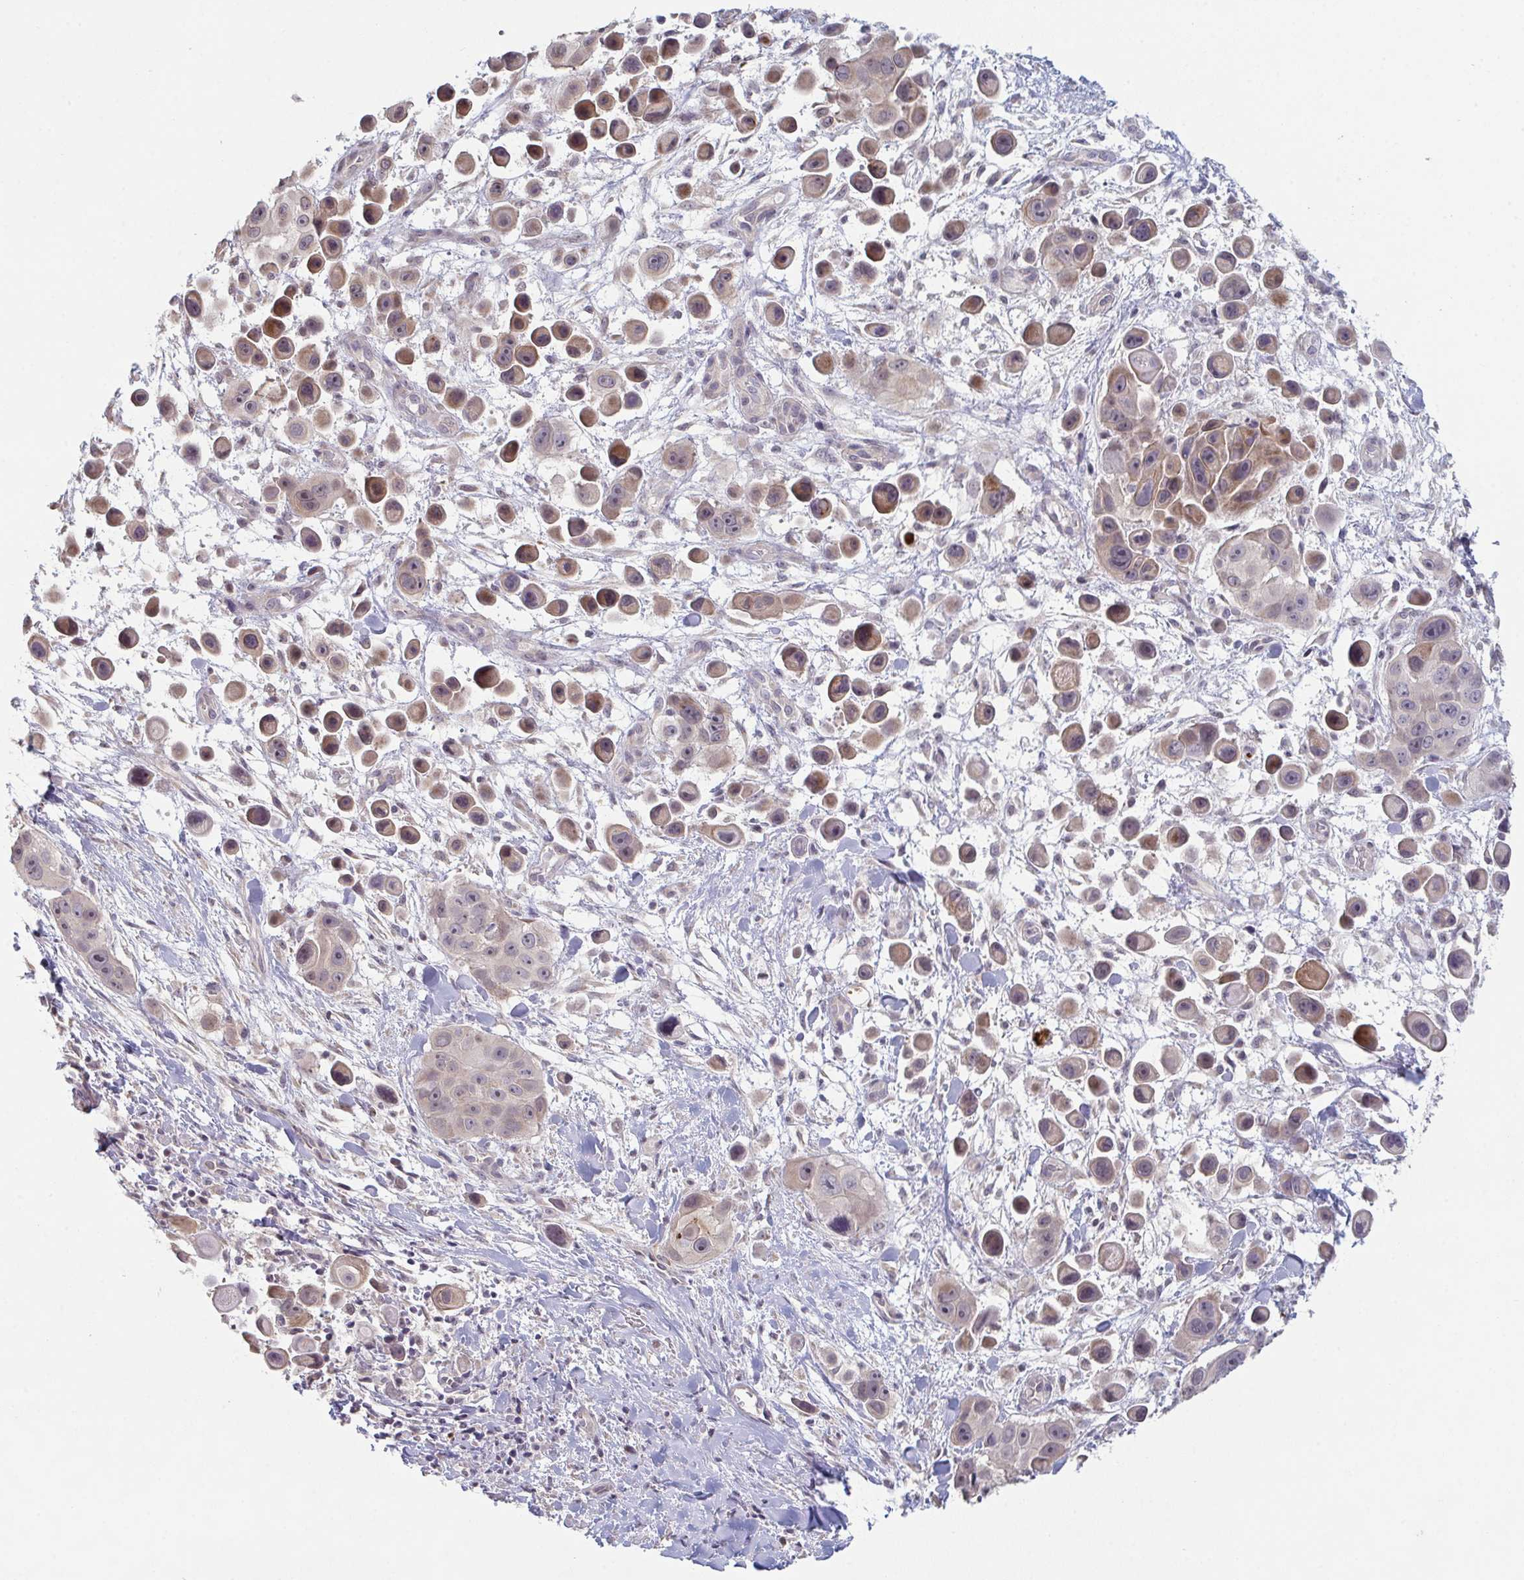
{"staining": {"intensity": "moderate", "quantity": ">75%", "location": "cytoplasmic/membranous"}, "tissue": "skin cancer", "cell_type": "Tumor cells", "image_type": "cancer", "snomed": [{"axis": "morphology", "description": "Squamous cell carcinoma, NOS"}, {"axis": "topography", "description": "Skin"}], "caption": "Moderate cytoplasmic/membranous staining for a protein is present in approximately >75% of tumor cells of skin cancer (squamous cell carcinoma) using immunohistochemistry (IHC).", "gene": "ZNF214", "patient": {"sex": "male", "age": 67}}